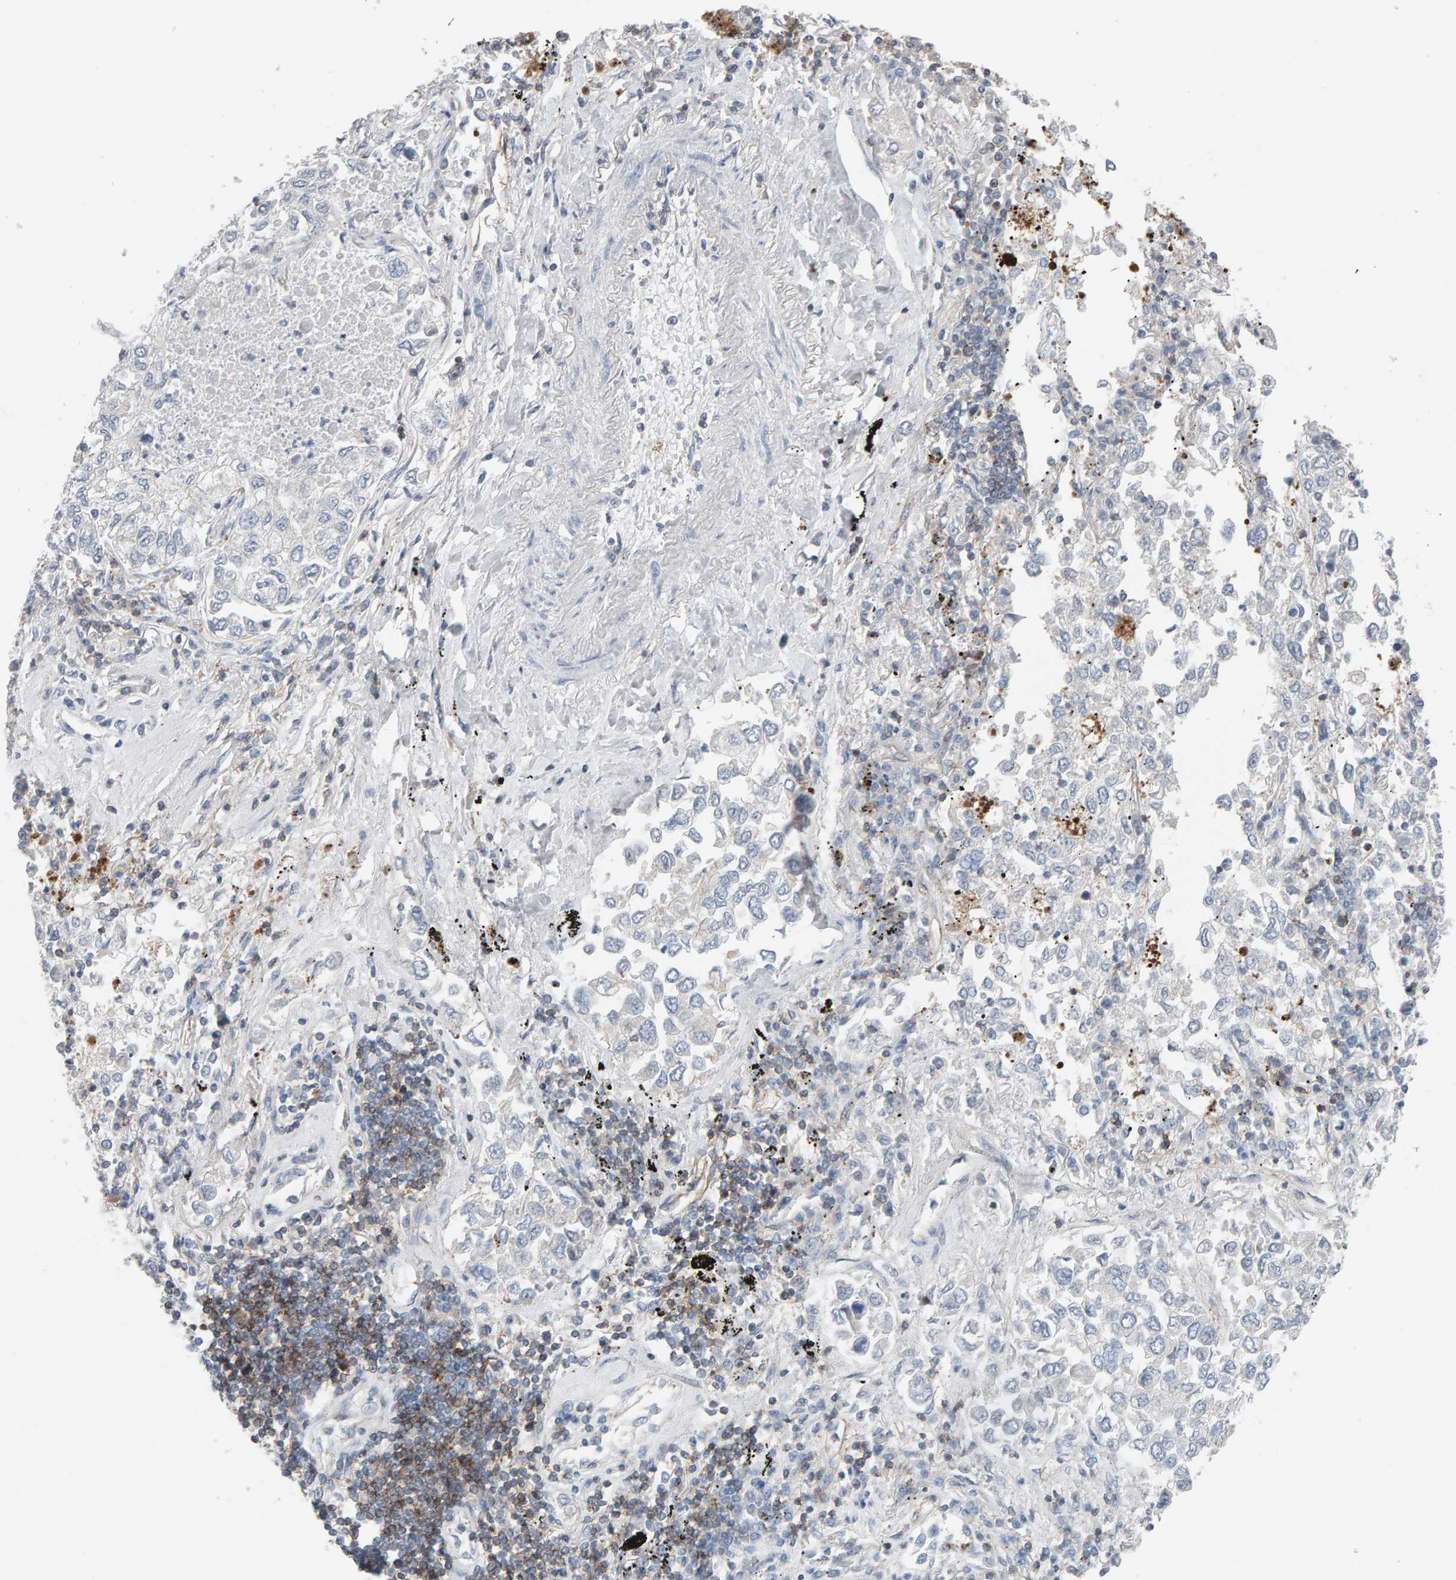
{"staining": {"intensity": "negative", "quantity": "none", "location": "none"}, "tissue": "lung cancer", "cell_type": "Tumor cells", "image_type": "cancer", "snomed": [{"axis": "morphology", "description": "Inflammation, NOS"}, {"axis": "morphology", "description": "Adenocarcinoma, NOS"}, {"axis": "topography", "description": "Lung"}], "caption": "Lung cancer was stained to show a protein in brown. There is no significant positivity in tumor cells. The staining was performed using DAB (3,3'-diaminobenzidine) to visualize the protein expression in brown, while the nuclei were stained in blue with hematoxylin (Magnification: 20x).", "gene": "FYN", "patient": {"sex": "male", "age": 63}}